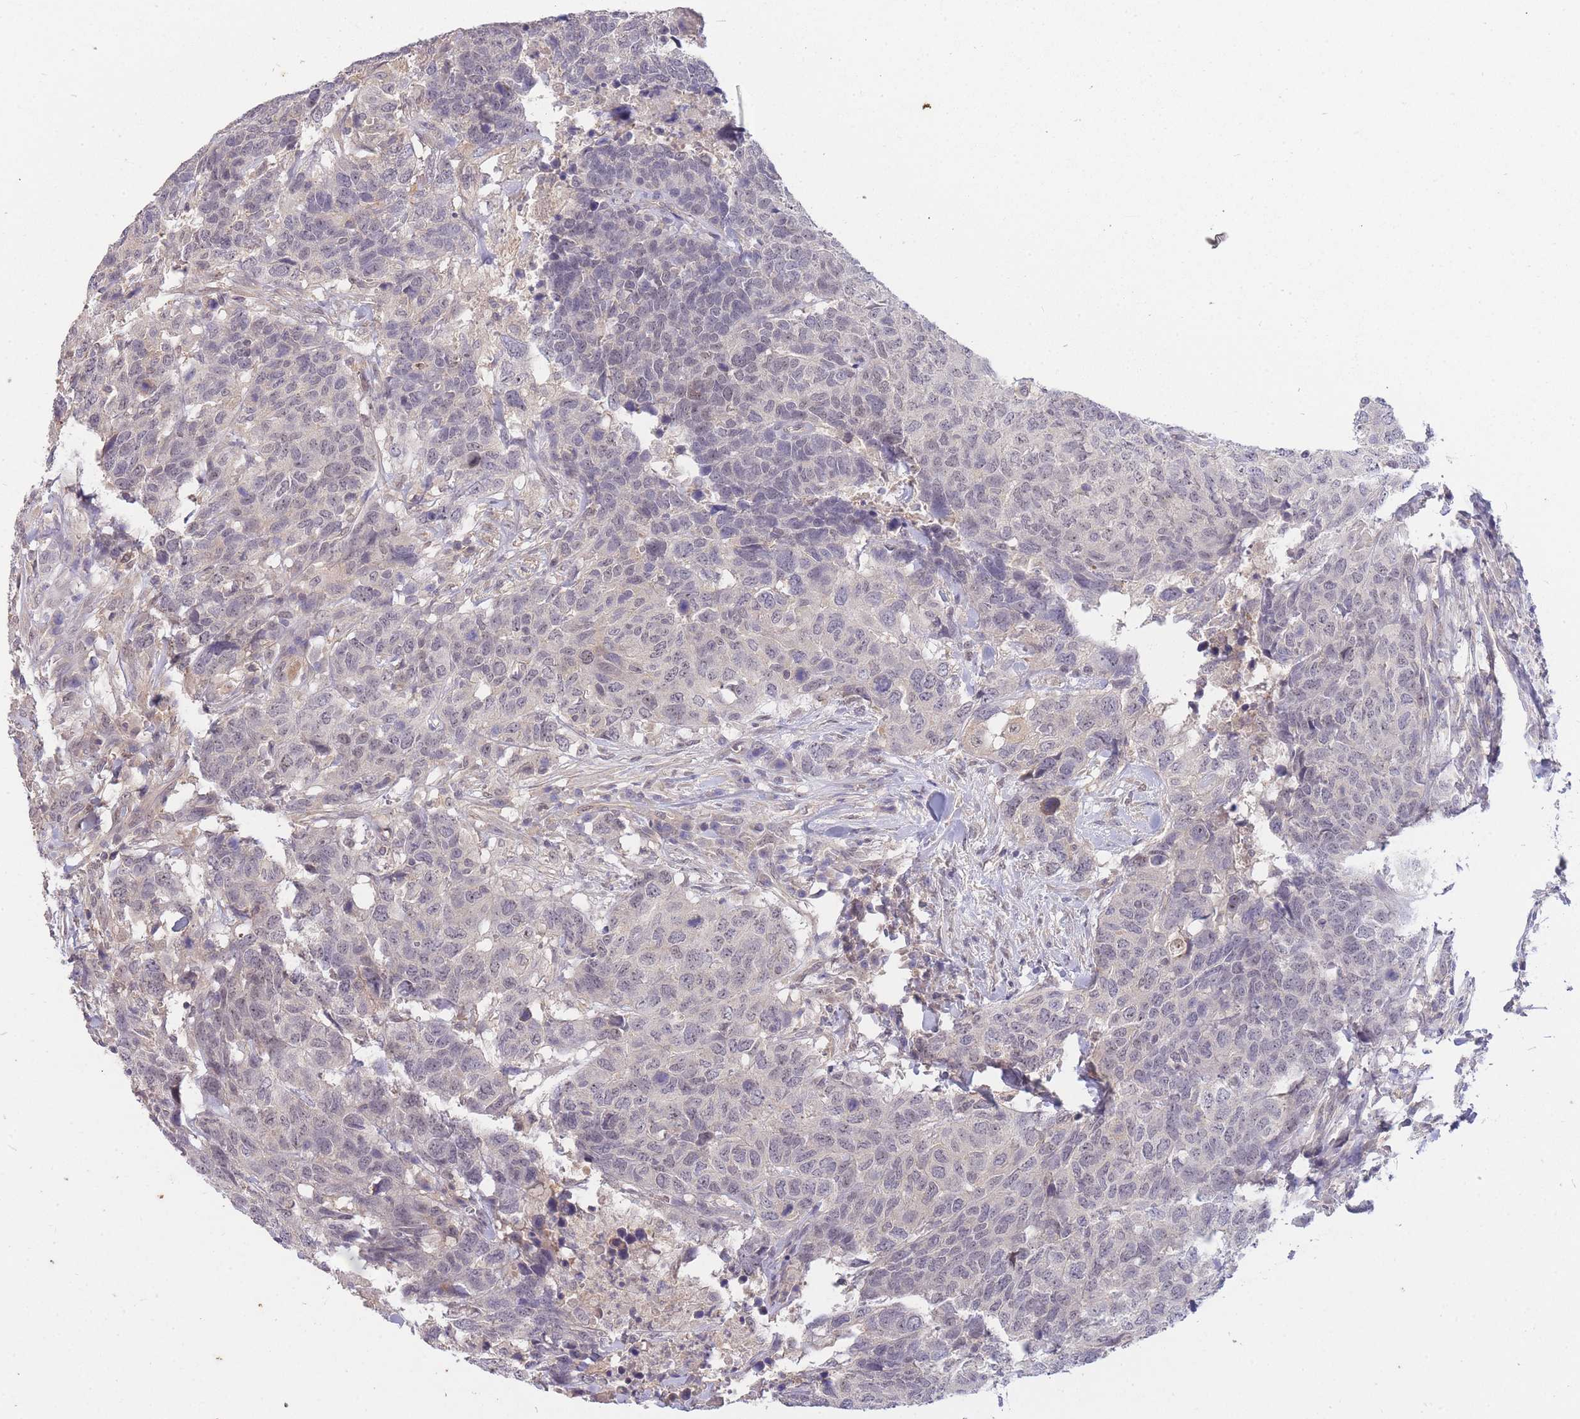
{"staining": {"intensity": "weak", "quantity": "<25%", "location": "nuclear"}, "tissue": "head and neck cancer", "cell_type": "Tumor cells", "image_type": "cancer", "snomed": [{"axis": "morphology", "description": "Normal tissue, NOS"}, {"axis": "morphology", "description": "Squamous cell carcinoma, NOS"}, {"axis": "topography", "description": "Skeletal muscle"}, {"axis": "topography", "description": "Vascular tissue"}, {"axis": "topography", "description": "Peripheral nerve tissue"}, {"axis": "topography", "description": "Head-Neck"}], "caption": "Immunohistochemical staining of squamous cell carcinoma (head and neck) demonstrates no significant positivity in tumor cells.", "gene": "SMC6", "patient": {"sex": "male", "age": 66}}